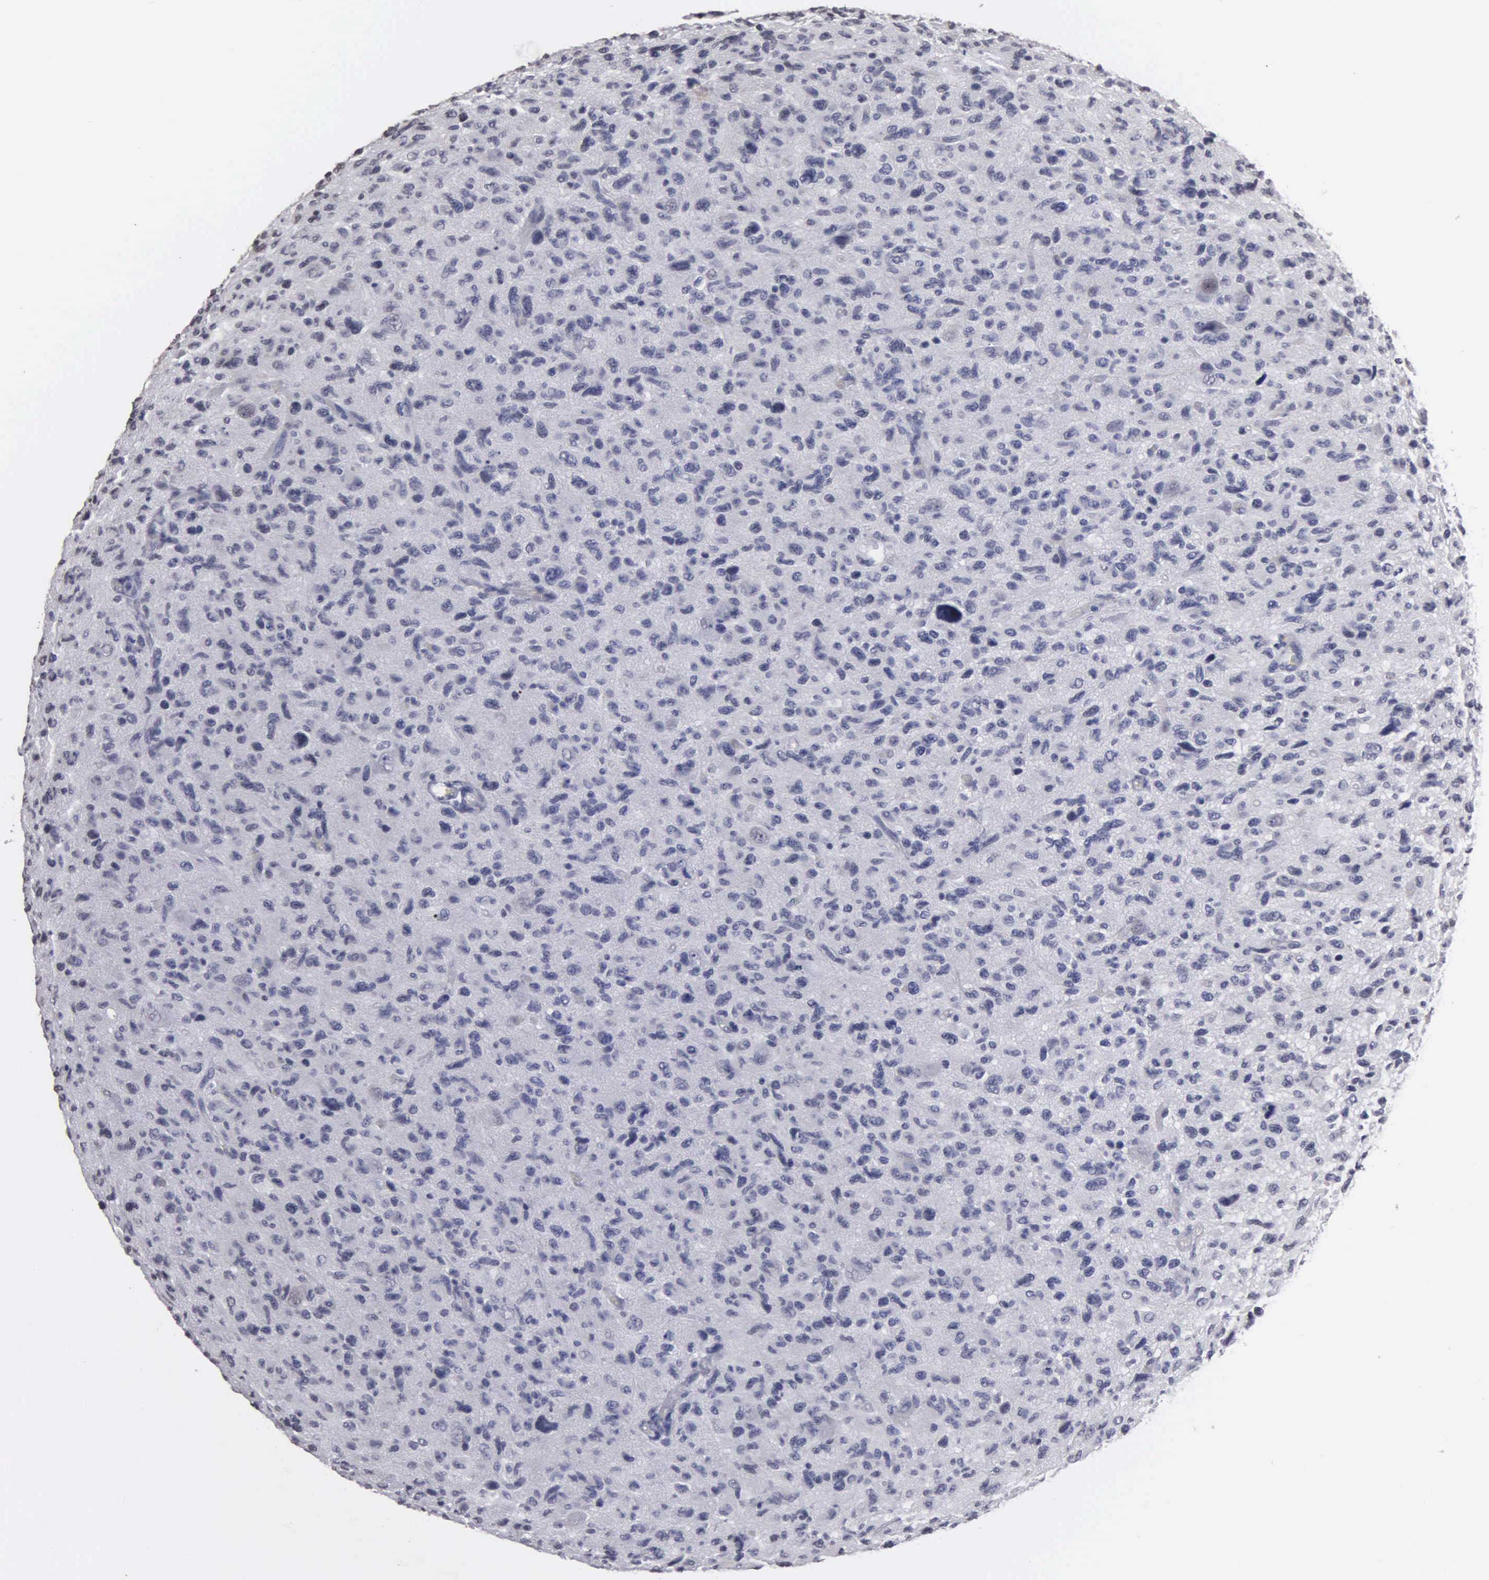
{"staining": {"intensity": "negative", "quantity": "none", "location": "none"}, "tissue": "glioma", "cell_type": "Tumor cells", "image_type": "cancer", "snomed": [{"axis": "morphology", "description": "Glioma, malignant, High grade"}, {"axis": "topography", "description": "Brain"}], "caption": "A photomicrograph of glioma stained for a protein demonstrates no brown staining in tumor cells.", "gene": "UPB1", "patient": {"sex": "female", "age": 60}}